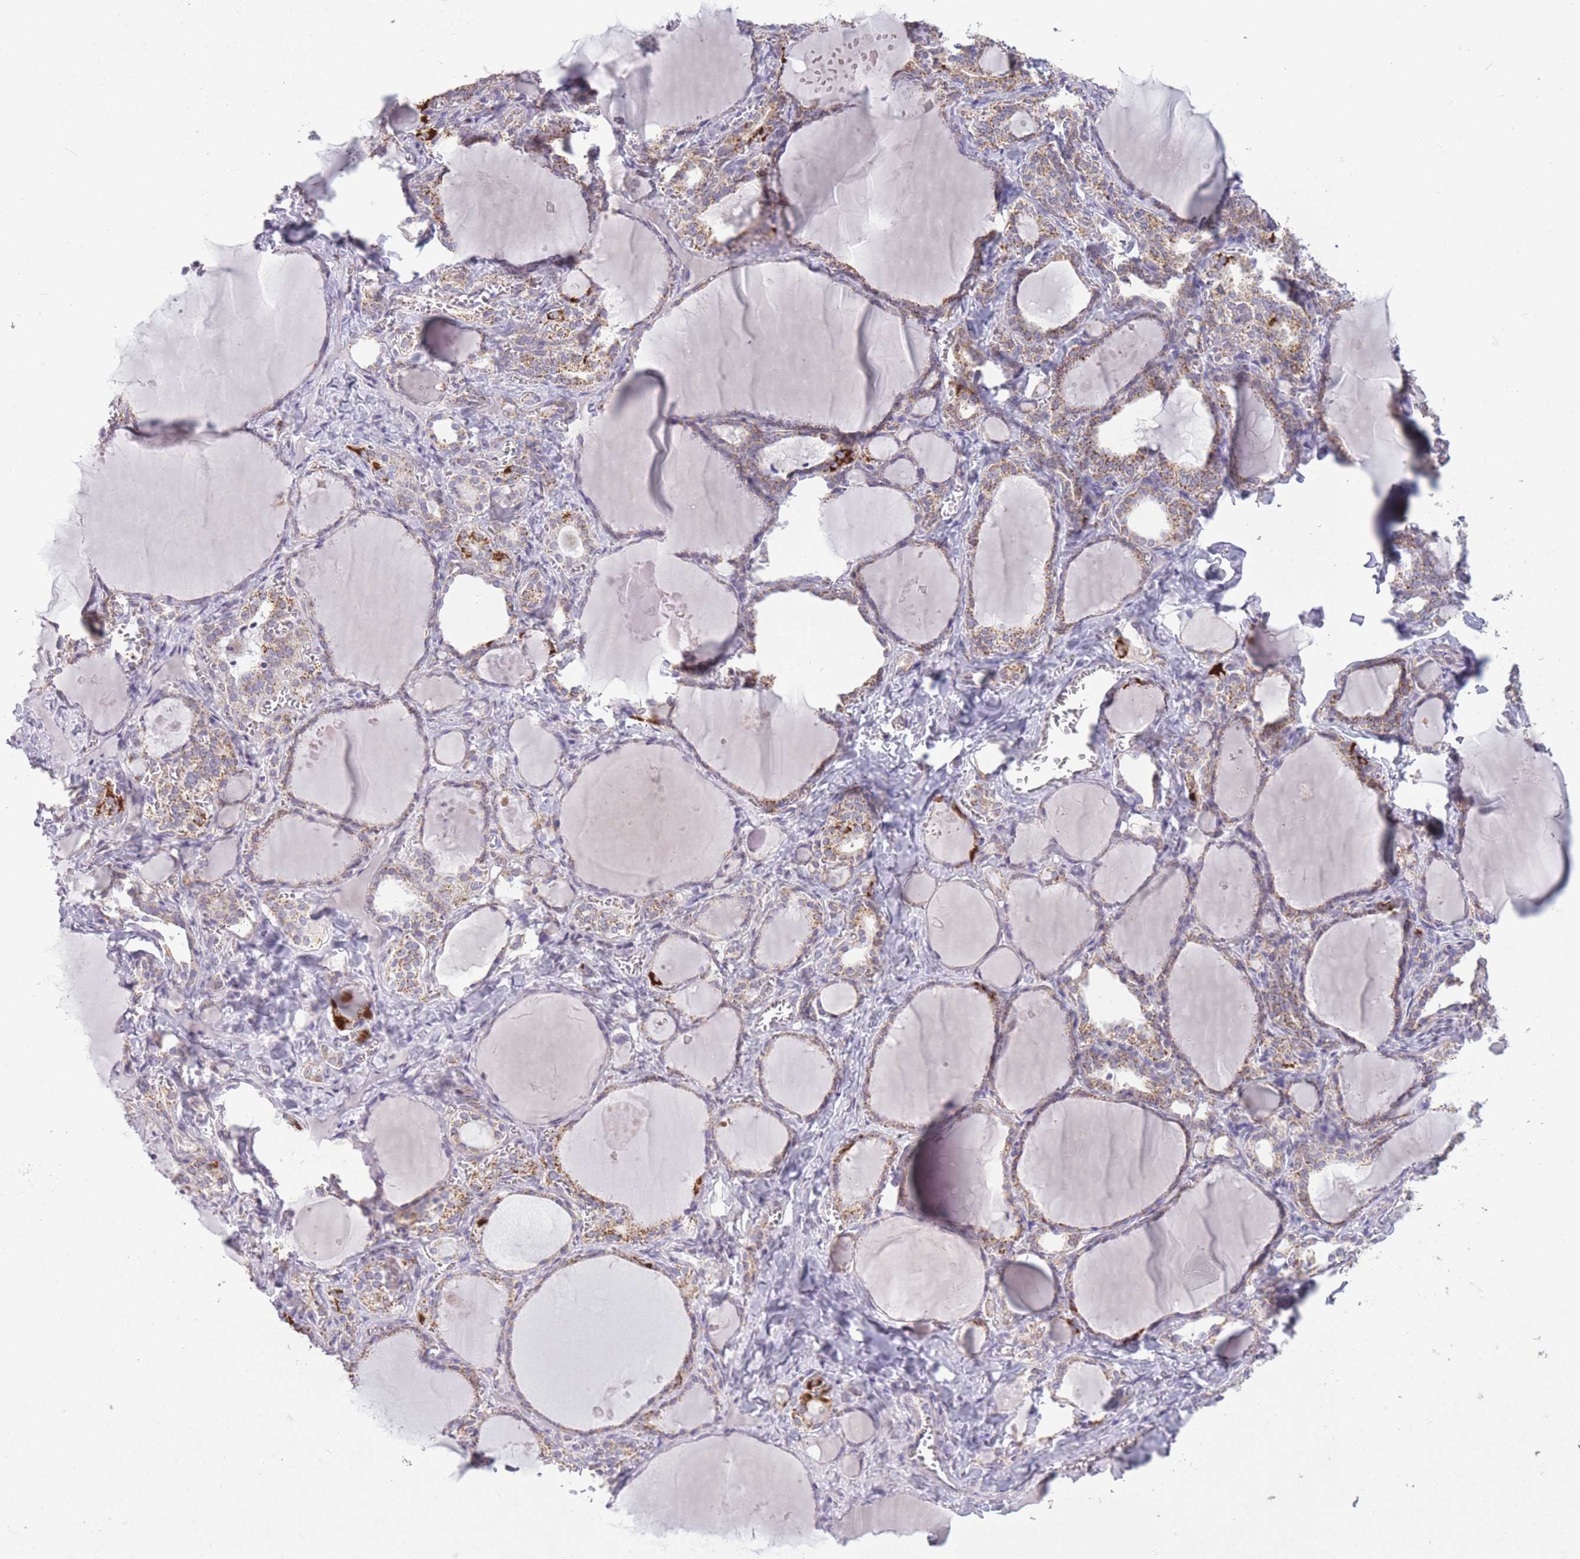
{"staining": {"intensity": "moderate", "quantity": ">75%", "location": "cytoplasmic/membranous"}, "tissue": "thyroid gland", "cell_type": "Glandular cells", "image_type": "normal", "snomed": [{"axis": "morphology", "description": "Normal tissue, NOS"}, {"axis": "topography", "description": "Thyroid gland"}], "caption": "IHC image of normal human thyroid gland stained for a protein (brown), which exhibits medium levels of moderate cytoplasmic/membranous positivity in about >75% of glandular cells.", "gene": "ZBTB24", "patient": {"sex": "female", "age": 42}}